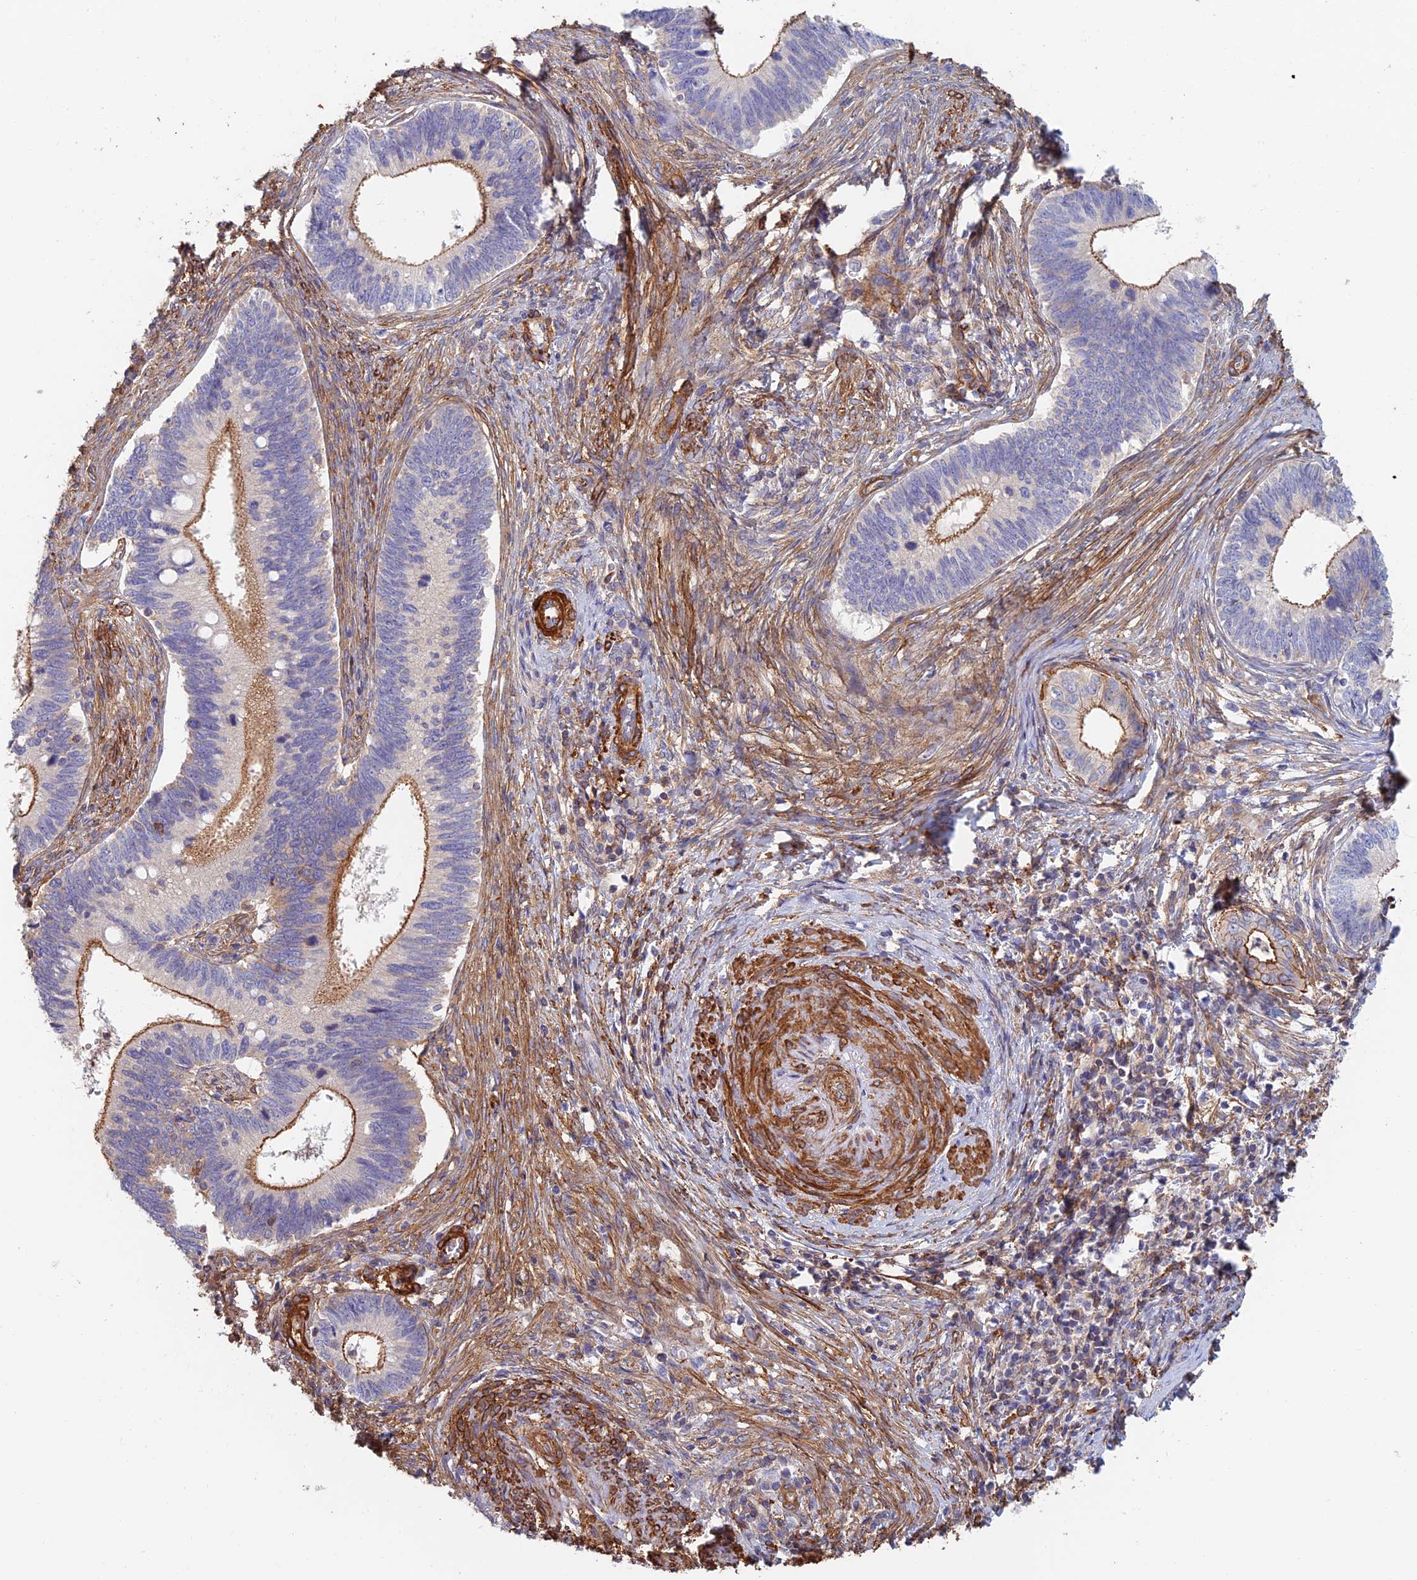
{"staining": {"intensity": "strong", "quantity": "25%-75%", "location": "cytoplasmic/membranous"}, "tissue": "cervical cancer", "cell_type": "Tumor cells", "image_type": "cancer", "snomed": [{"axis": "morphology", "description": "Adenocarcinoma, NOS"}, {"axis": "topography", "description": "Cervix"}], "caption": "This is an image of immunohistochemistry (IHC) staining of cervical cancer (adenocarcinoma), which shows strong positivity in the cytoplasmic/membranous of tumor cells.", "gene": "PAK4", "patient": {"sex": "female", "age": 42}}